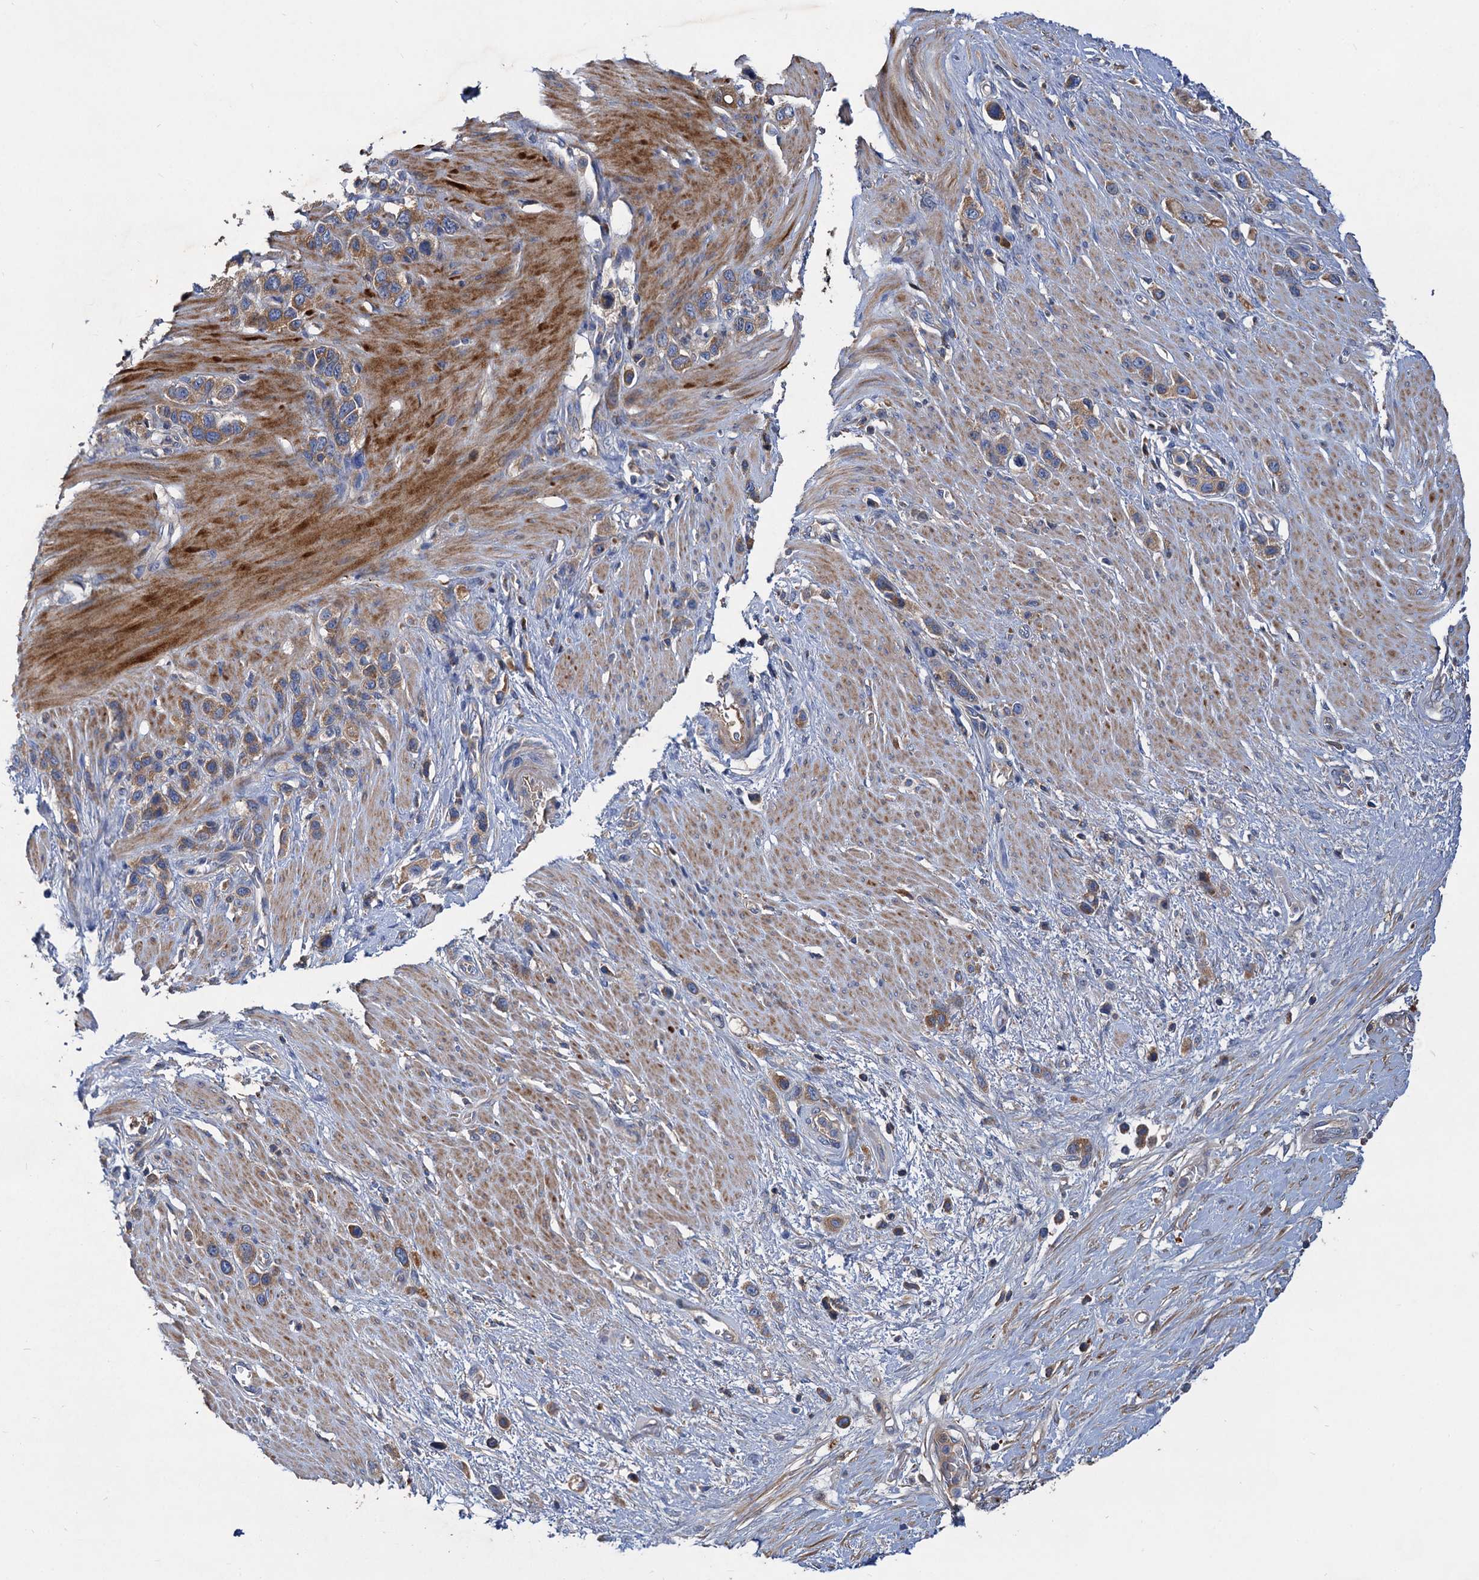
{"staining": {"intensity": "moderate", "quantity": ">75%", "location": "cytoplasmic/membranous"}, "tissue": "stomach cancer", "cell_type": "Tumor cells", "image_type": "cancer", "snomed": [{"axis": "morphology", "description": "Adenocarcinoma, NOS"}, {"axis": "morphology", "description": "Adenocarcinoma, High grade"}, {"axis": "topography", "description": "Stomach, upper"}, {"axis": "topography", "description": "Stomach, lower"}], "caption": "Human stomach cancer stained with a protein marker reveals moderate staining in tumor cells.", "gene": "ALKBH7", "patient": {"sex": "female", "age": 65}}